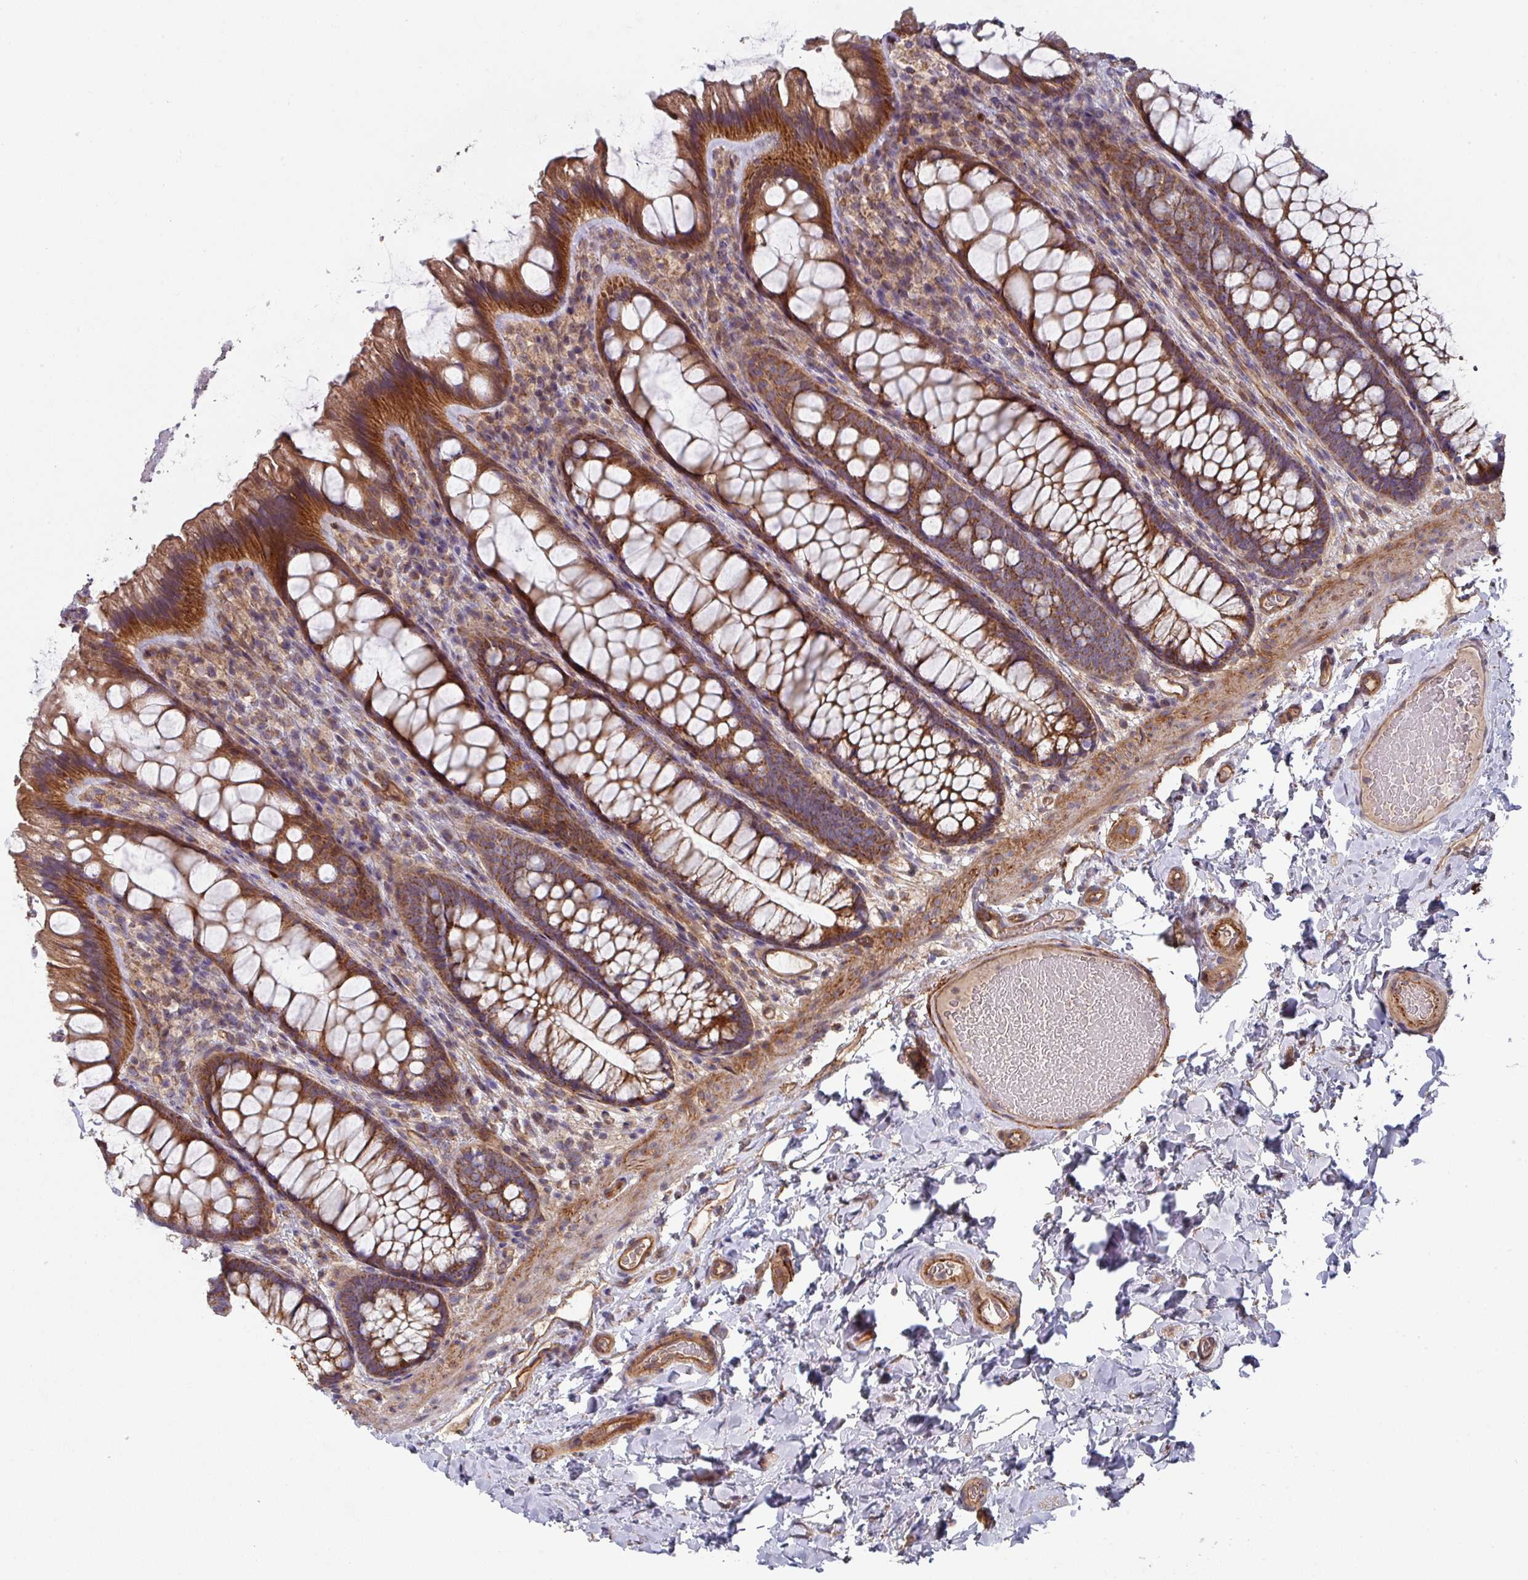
{"staining": {"intensity": "moderate", "quantity": ">75%", "location": "cytoplasmic/membranous"}, "tissue": "colon", "cell_type": "Endothelial cells", "image_type": "normal", "snomed": [{"axis": "morphology", "description": "Normal tissue, NOS"}, {"axis": "topography", "description": "Colon"}], "caption": "This histopathology image reveals unremarkable colon stained with IHC to label a protein in brown. The cytoplasmic/membranous of endothelial cells show moderate positivity for the protein. Nuclei are counter-stained blue.", "gene": "DCAF12L1", "patient": {"sex": "male", "age": 46}}